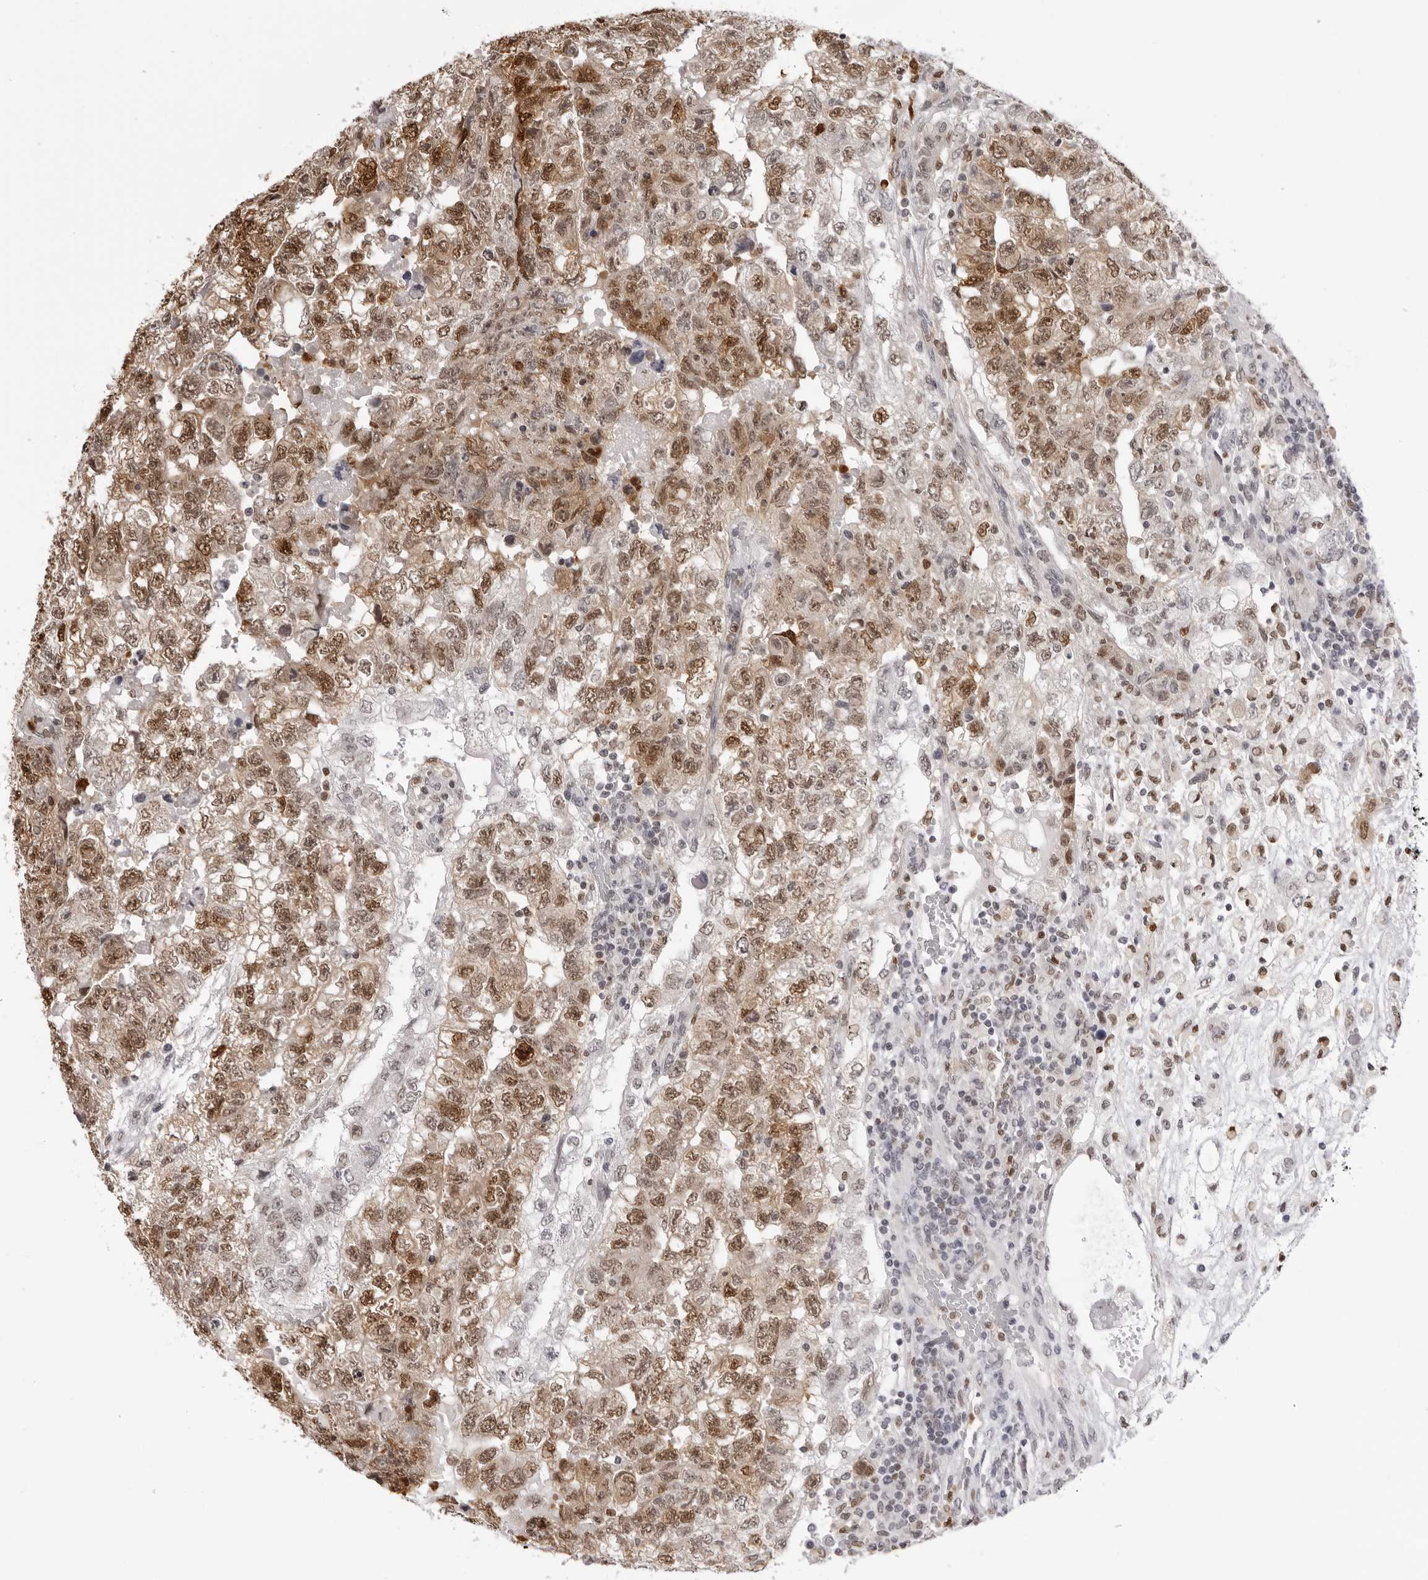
{"staining": {"intensity": "moderate", "quantity": ">75%", "location": "nuclear"}, "tissue": "testis cancer", "cell_type": "Tumor cells", "image_type": "cancer", "snomed": [{"axis": "morphology", "description": "Carcinoma, Embryonal, NOS"}, {"axis": "topography", "description": "Testis"}], "caption": "Testis embryonal carcinoma tissue shows moderate nuclear expression in approximately >75% of tumor cells", "gene": "HSPA4", "patient": {"sex": "male", "age": 36}}